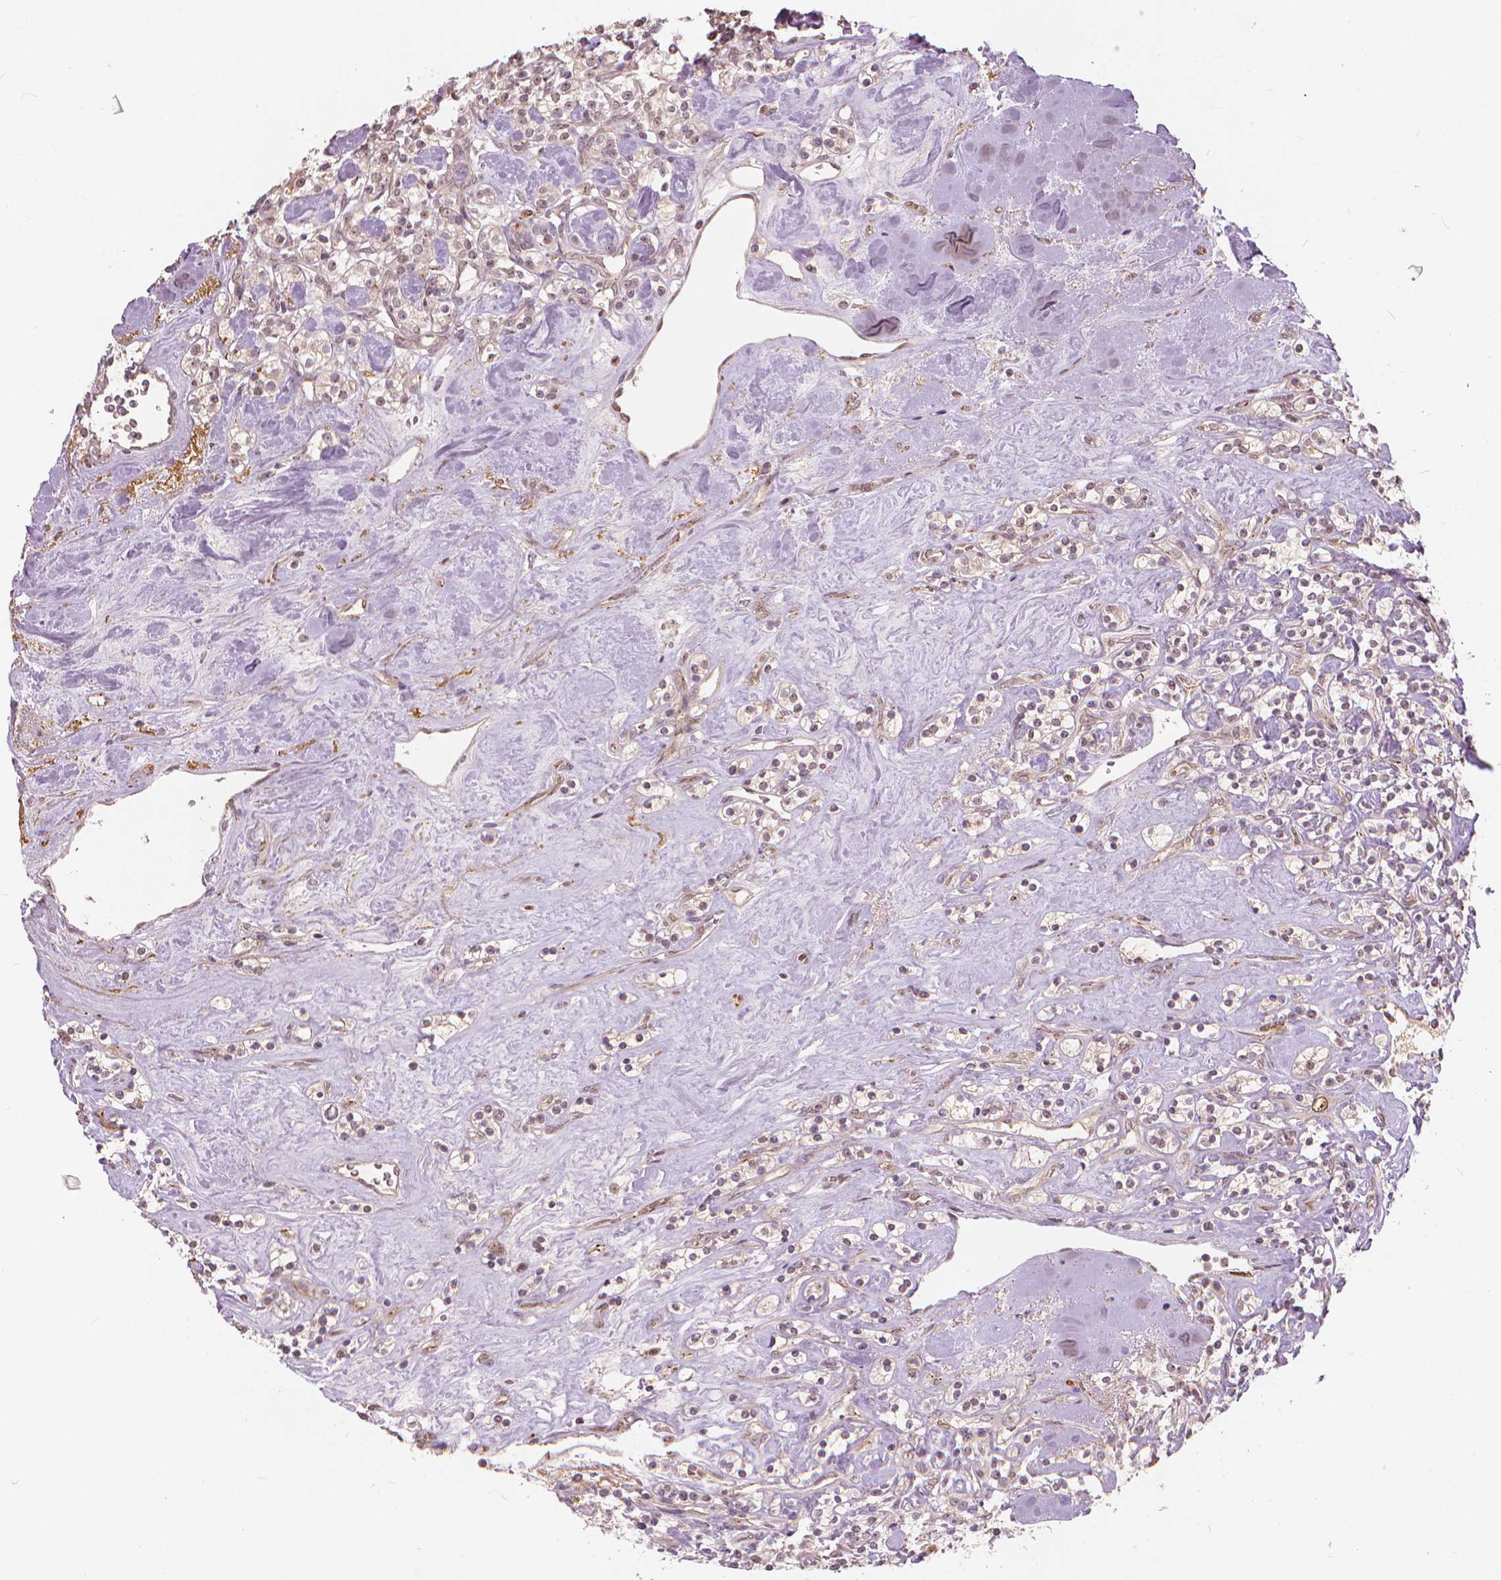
{"staining": {"intensity": "weak", "quantity": "<25%", "location": "nuclear"}, "tissue": "renal cancer", "cell_type": "Tumor cells", "image_type": "cancer", "snomed": [{"axis": "morphology", "description": "Adenocarcinoma, NOS"}, {"axis": "topography", "description": "Kidney"}], "caption": "The immunohistochemistry image has no significant expression in tumor cells of adenocarcinoma (renal) tissue.", "gene": "NSD2", "patient": {"sex": "male", "age": 77}}